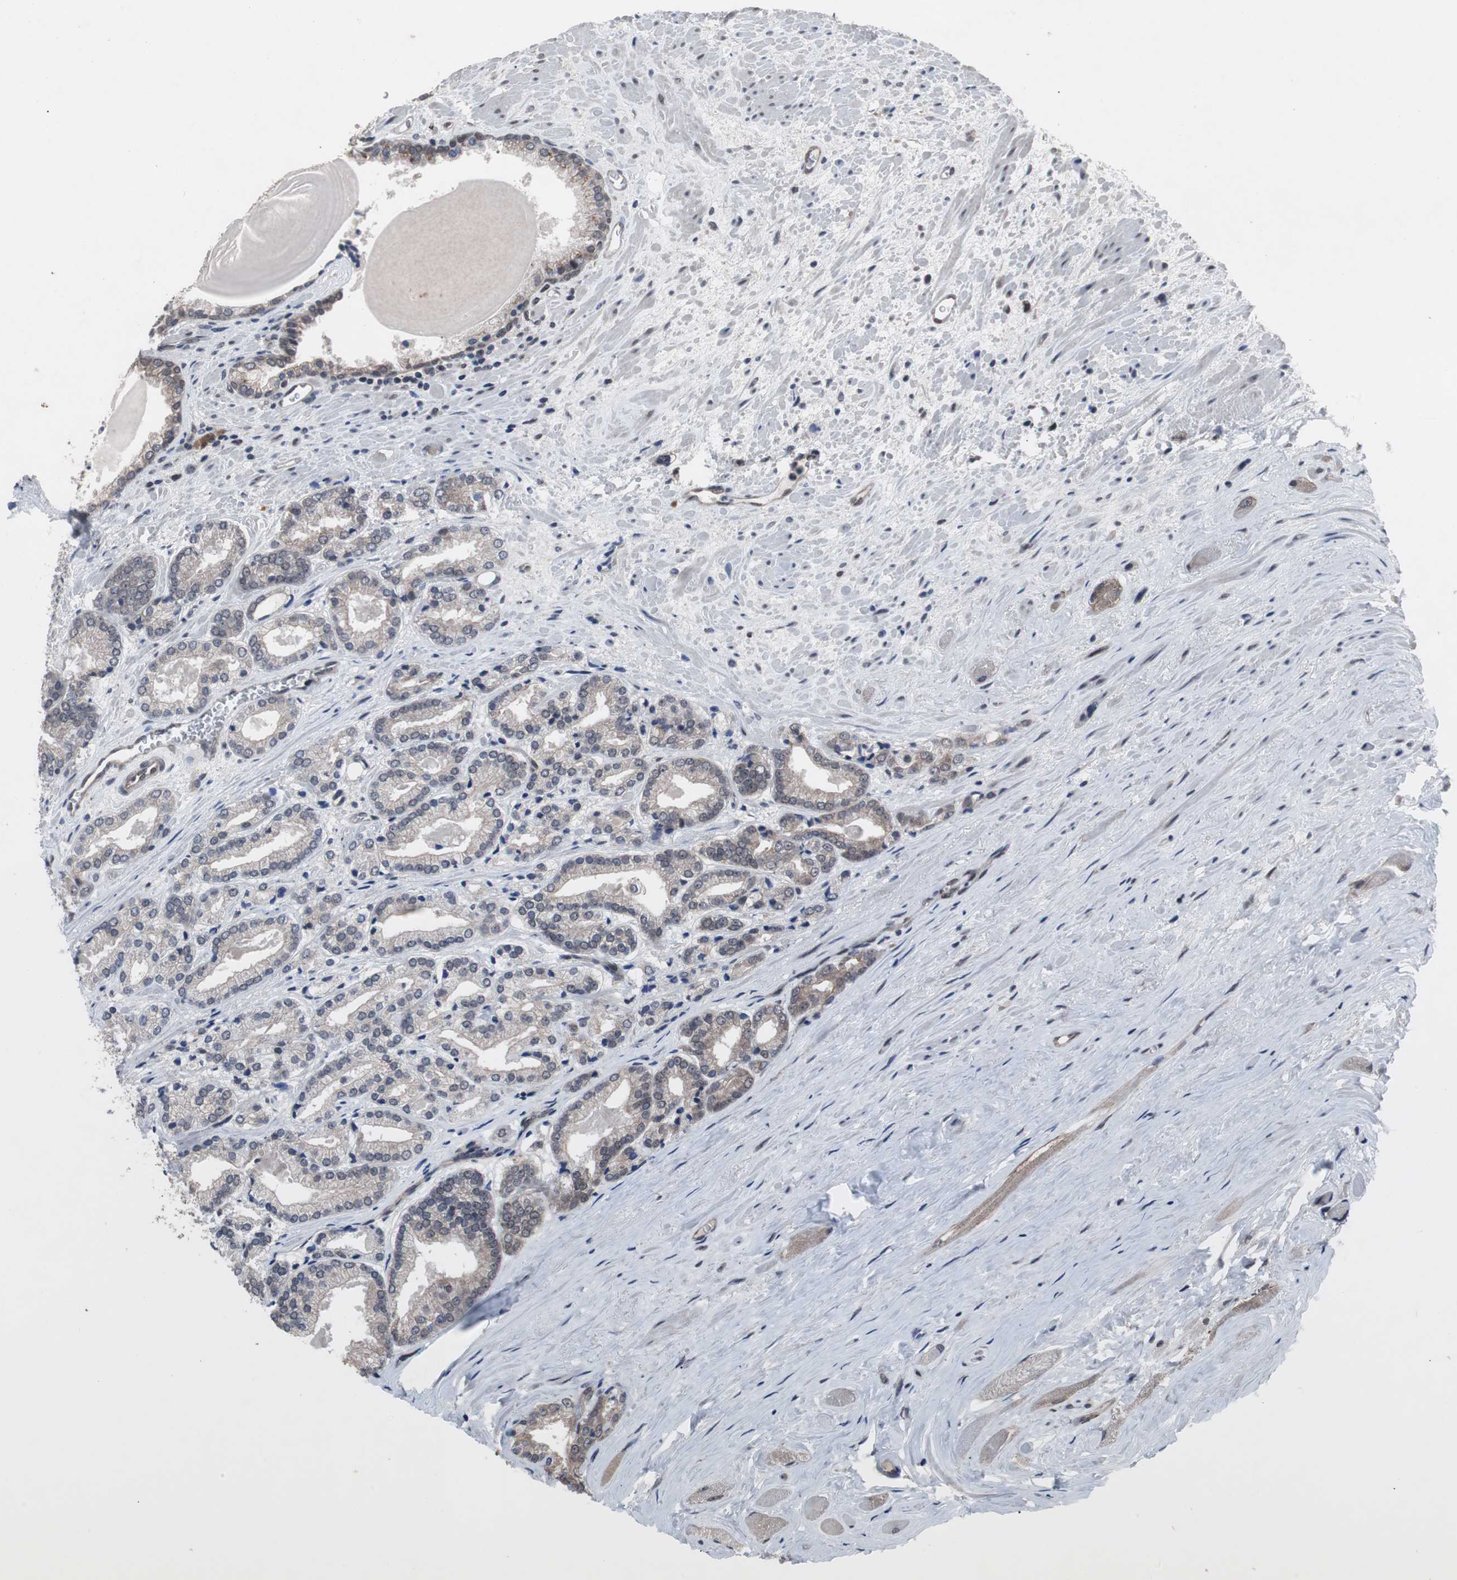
{"staining": {"intensity": "negative", "quantity": "none", "location": "none"}, "tissue": "prostate cancer", "cell_type": "Tumor cells", "image_type": "cancer", "snomed": [{"axis": "morphology", "description": "Adenocarcinoma, Low grade"}, {"axis": "topography", "description": "Prostate"}], "caption": "High magnification brightfield microscopy of prostate cancer (adenocarcinoma (low-grade)) stained with DAB (3,3'-diaminobenzidine) (brown) and counterstained with hematoxylin (blue): tumor cells show no significant positivity. (DAB (3,3'-diaminobenzidine) immunohistochemistry, high magnification).", "gene": "GTF2F2", "patient": {"sex": "male", "age": 59}}